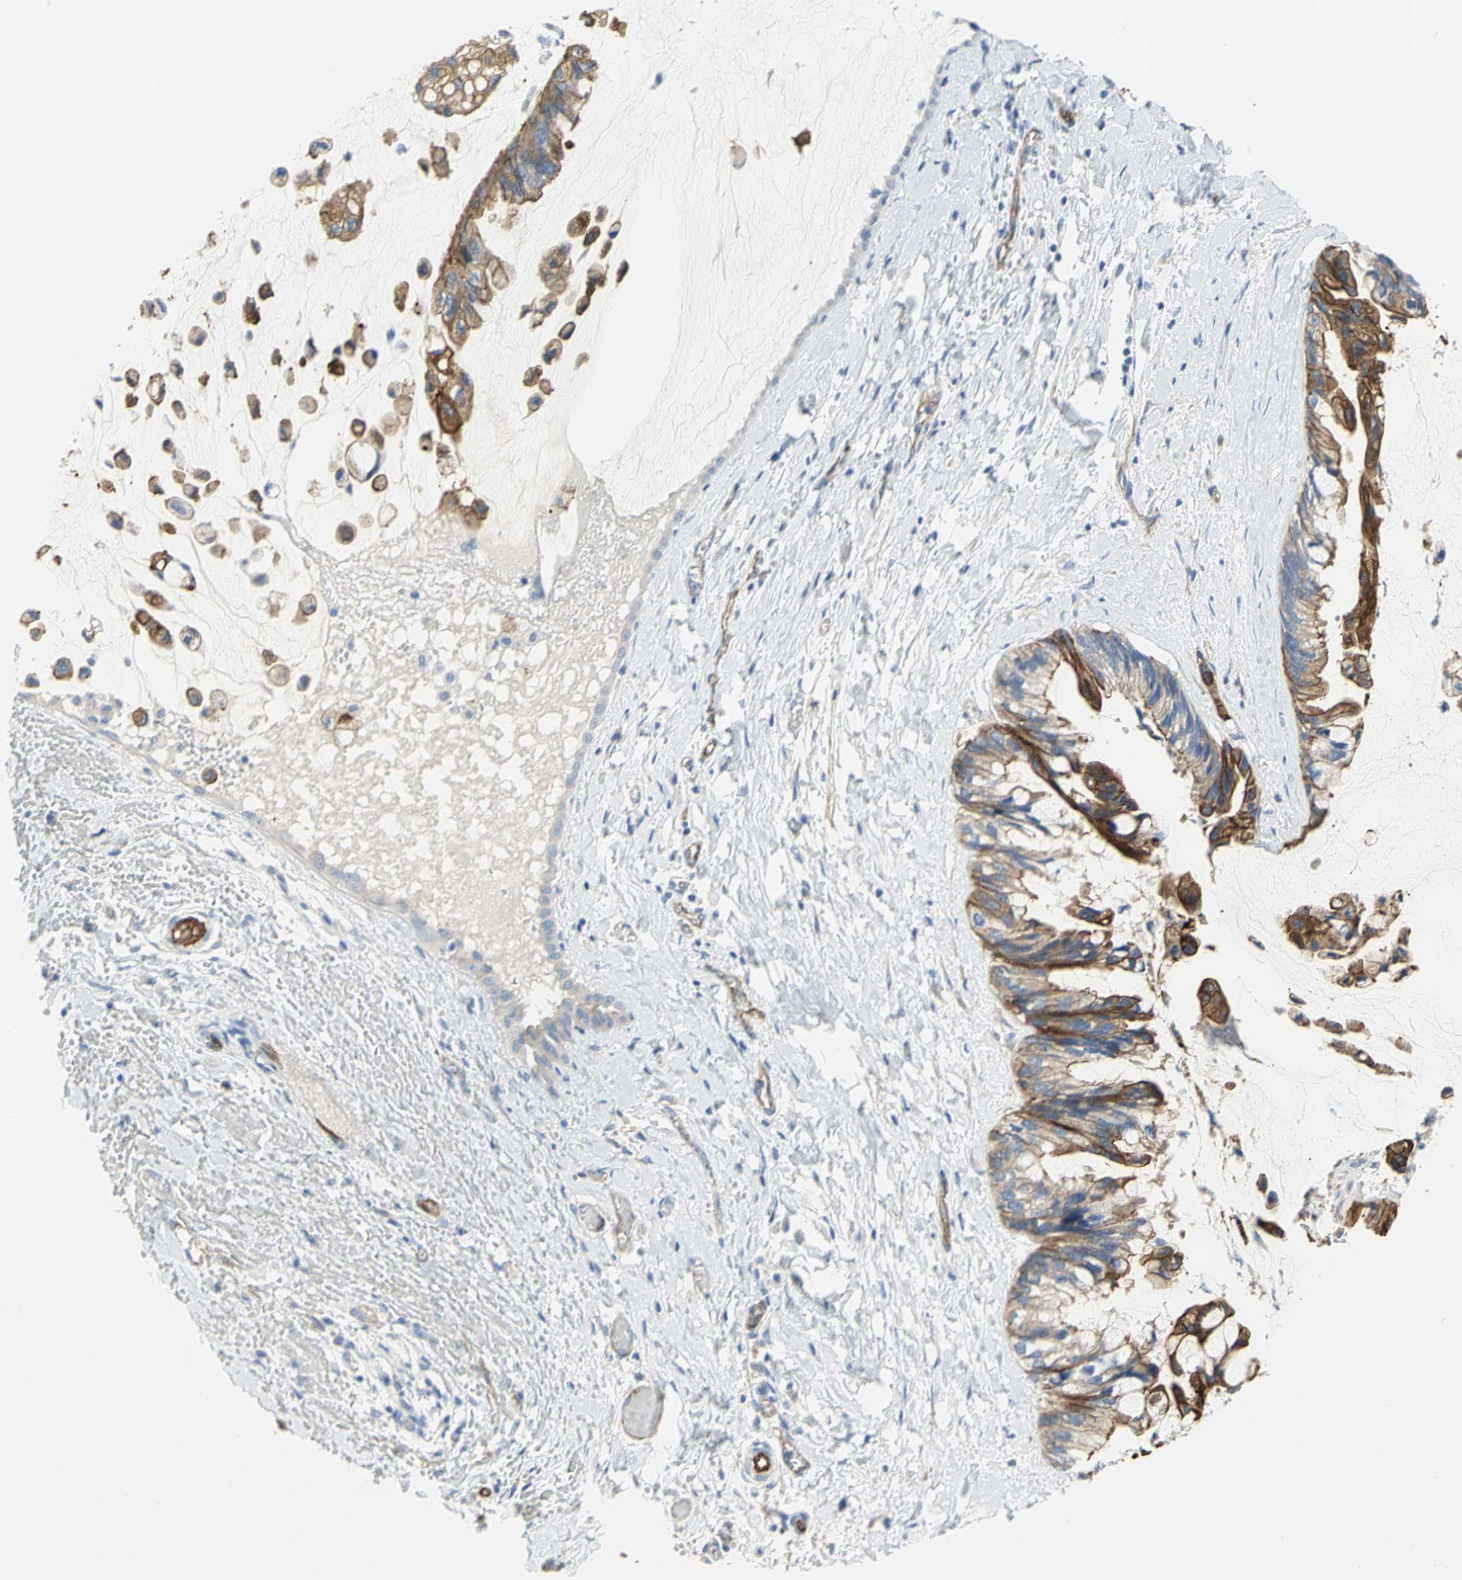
{"staining": {"intensity": "strong", "quantity": ">75%", "location": "cytoplasmic/membranous"}, "tissue": "ovarian cancer", "cell_type": "Tumor cells", "image_type": "cancer", "snomed": [{"axis": "morphology", "description": "Cystadenocarcinoma, mucinous, NOS"}, {"axis": "topography", "description": "Ovary"}], "caption": "High-power microscopy captured an immunohistochemistry photomicrograph of ovarian cancer (mucinous cystadenocarcinoma), revealing strong cytoplasmic/membranous positivity in about >75% of tumor cells.", "gene": "FLNB", "patient": {"sex": "female", "age": 39}}